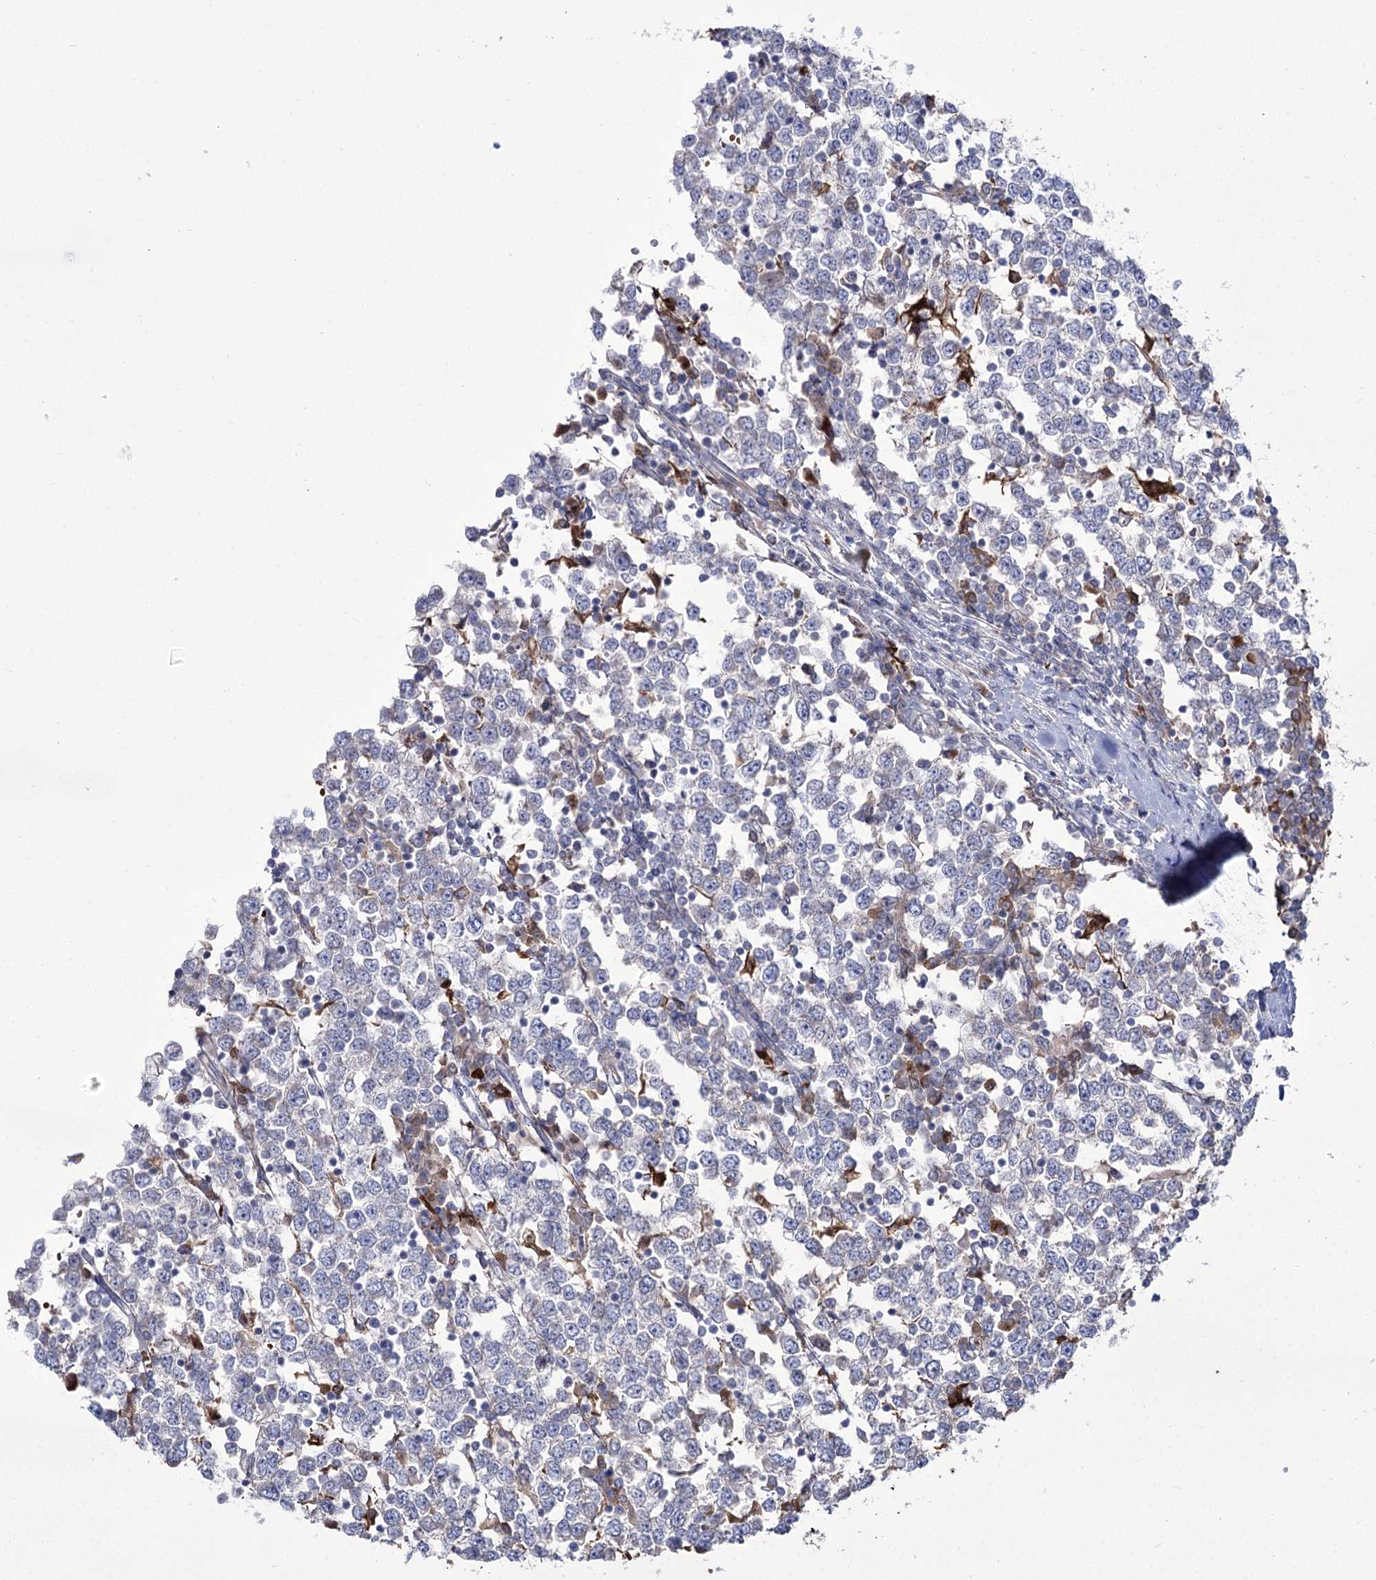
{"staining": {"intensity": "negative", "quantity": "none", "location": "none"}, "tissue": "testis cancer", "cell_type": "Tumor cells", "image_type": "cancer", "snomed": [{"axis": "morphology", "description": "Seminoma, NOS"}, {"axis": "topography", "description": "Testis"}], "caption": "Immunohistochemical staining of human testis seminoma displays no significant expression in tumor cells. Nuclei are stained in blue.", "gene": "ZNF622", "patient": {"sex": "male", "age": 65}}